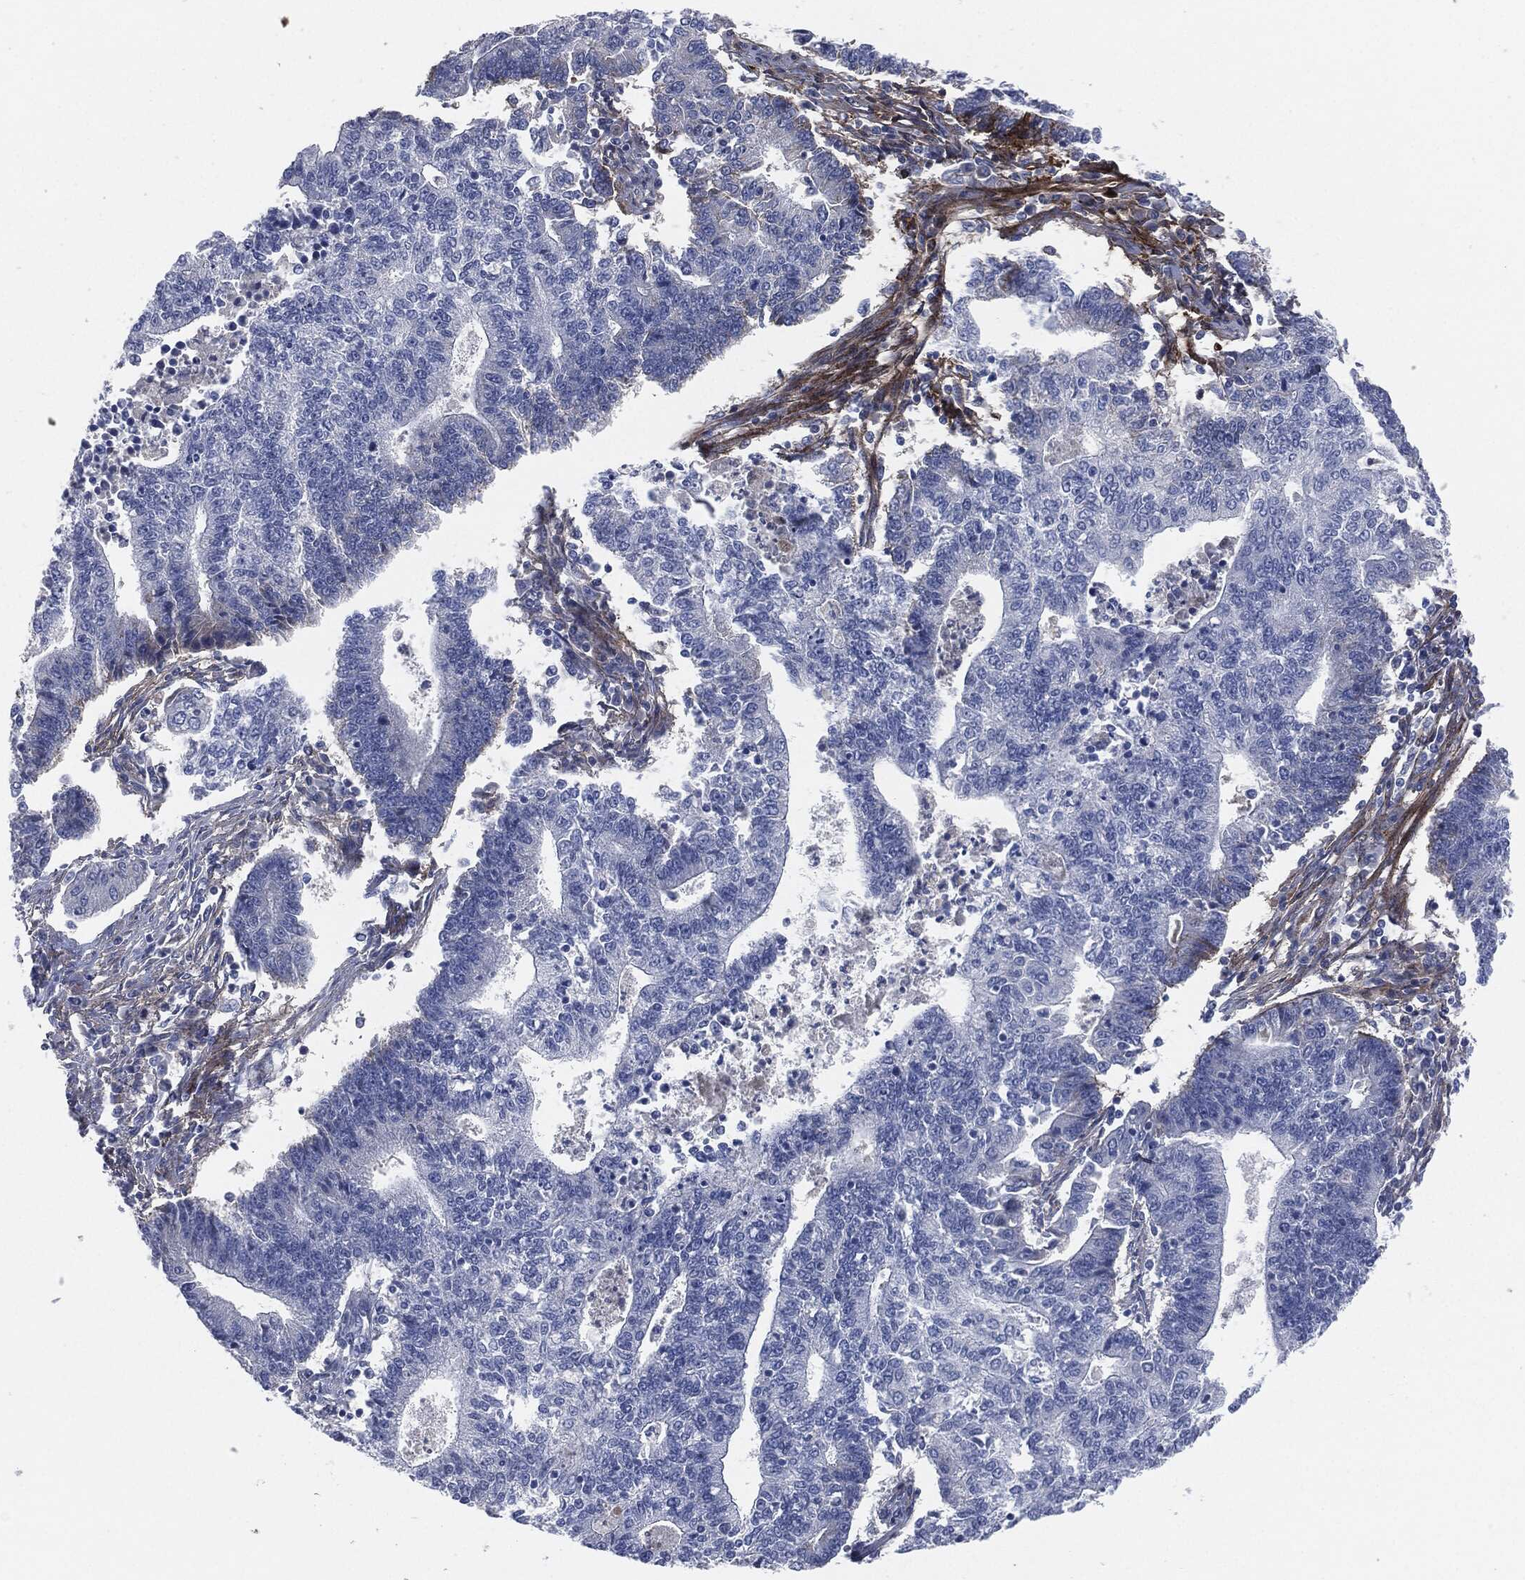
{"staining": {"intensity": "negative", "quantity": "none", "location": "none"}, "tissue": "endometrial cancer", "cell_type": "Tumor cells", "image_type": "cancer", "snomed": [{"axis": "morphology", "description": "Adenocarcinoma, NOS"}, {"axis": "topography", "description": "Uterus"}, {"axis": "topography", "description": "Endometrium"}], "caption": "A histopathology image of endometrial cancer (adenocarcinoma) stained for a protein exhibits no brown staining in tumor cells.", "gene": "APOB", "patient": {"sex": "female", "age": 54}}